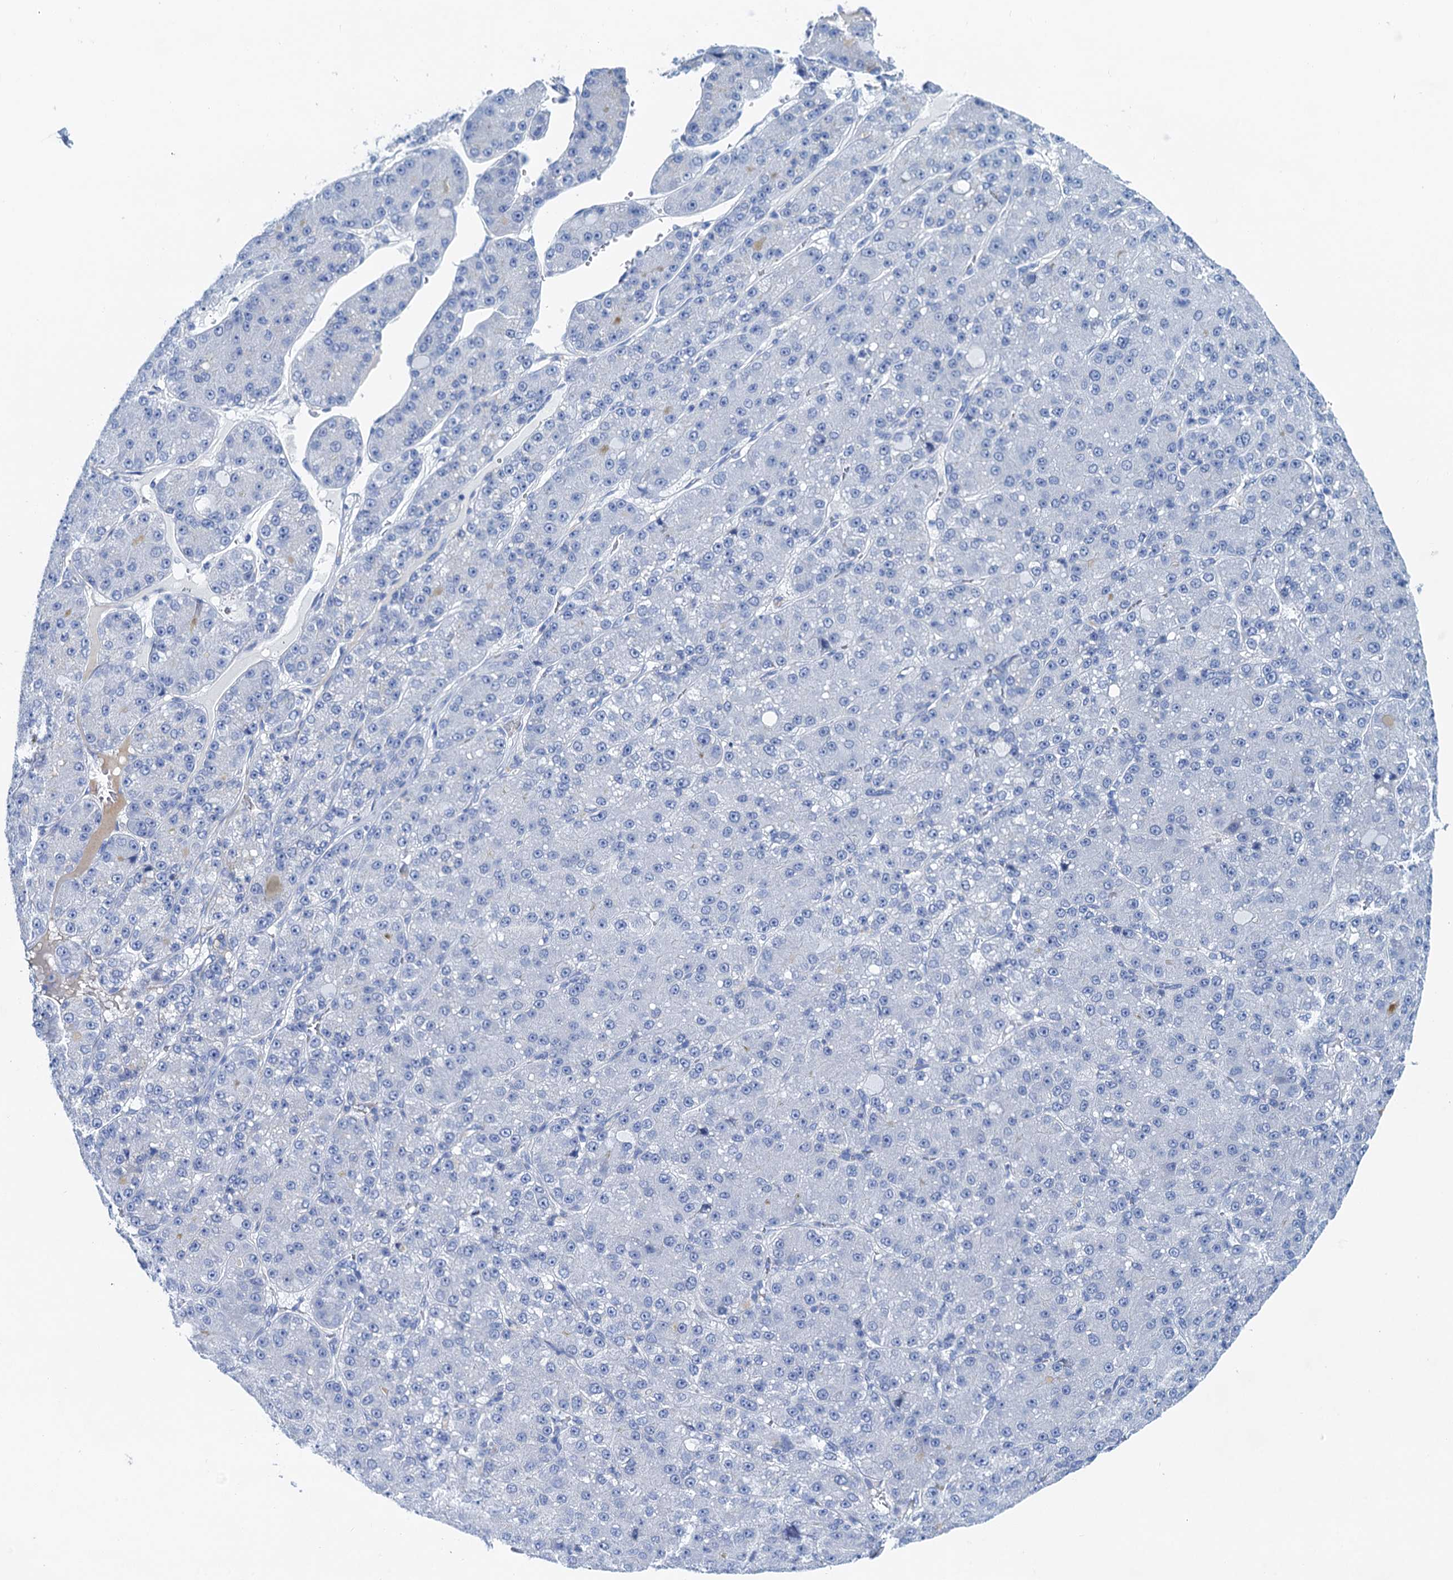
{"staining": {"intensity": "negative", "quantity": "none", "location": "none"}, "tissue": "liver cancer", "cell_type": "Tumor cells", "image_type": "cancer", "snomed": [{"axis": "morphology", "description": "Carcinoma, Hepatocellular, NOS"}, {"axis": "topography", "description": "Liver"}], "caption": "An immunohistochemistry (IHC) histopathology image of liver cancer (hepatocellular carcinoma) is shown. There is no staining in tumor cells of liver cancer (hepatocellular carcinoma).", "gene": "NLRP10", "patient": {"sex": "male", "age": 67}}